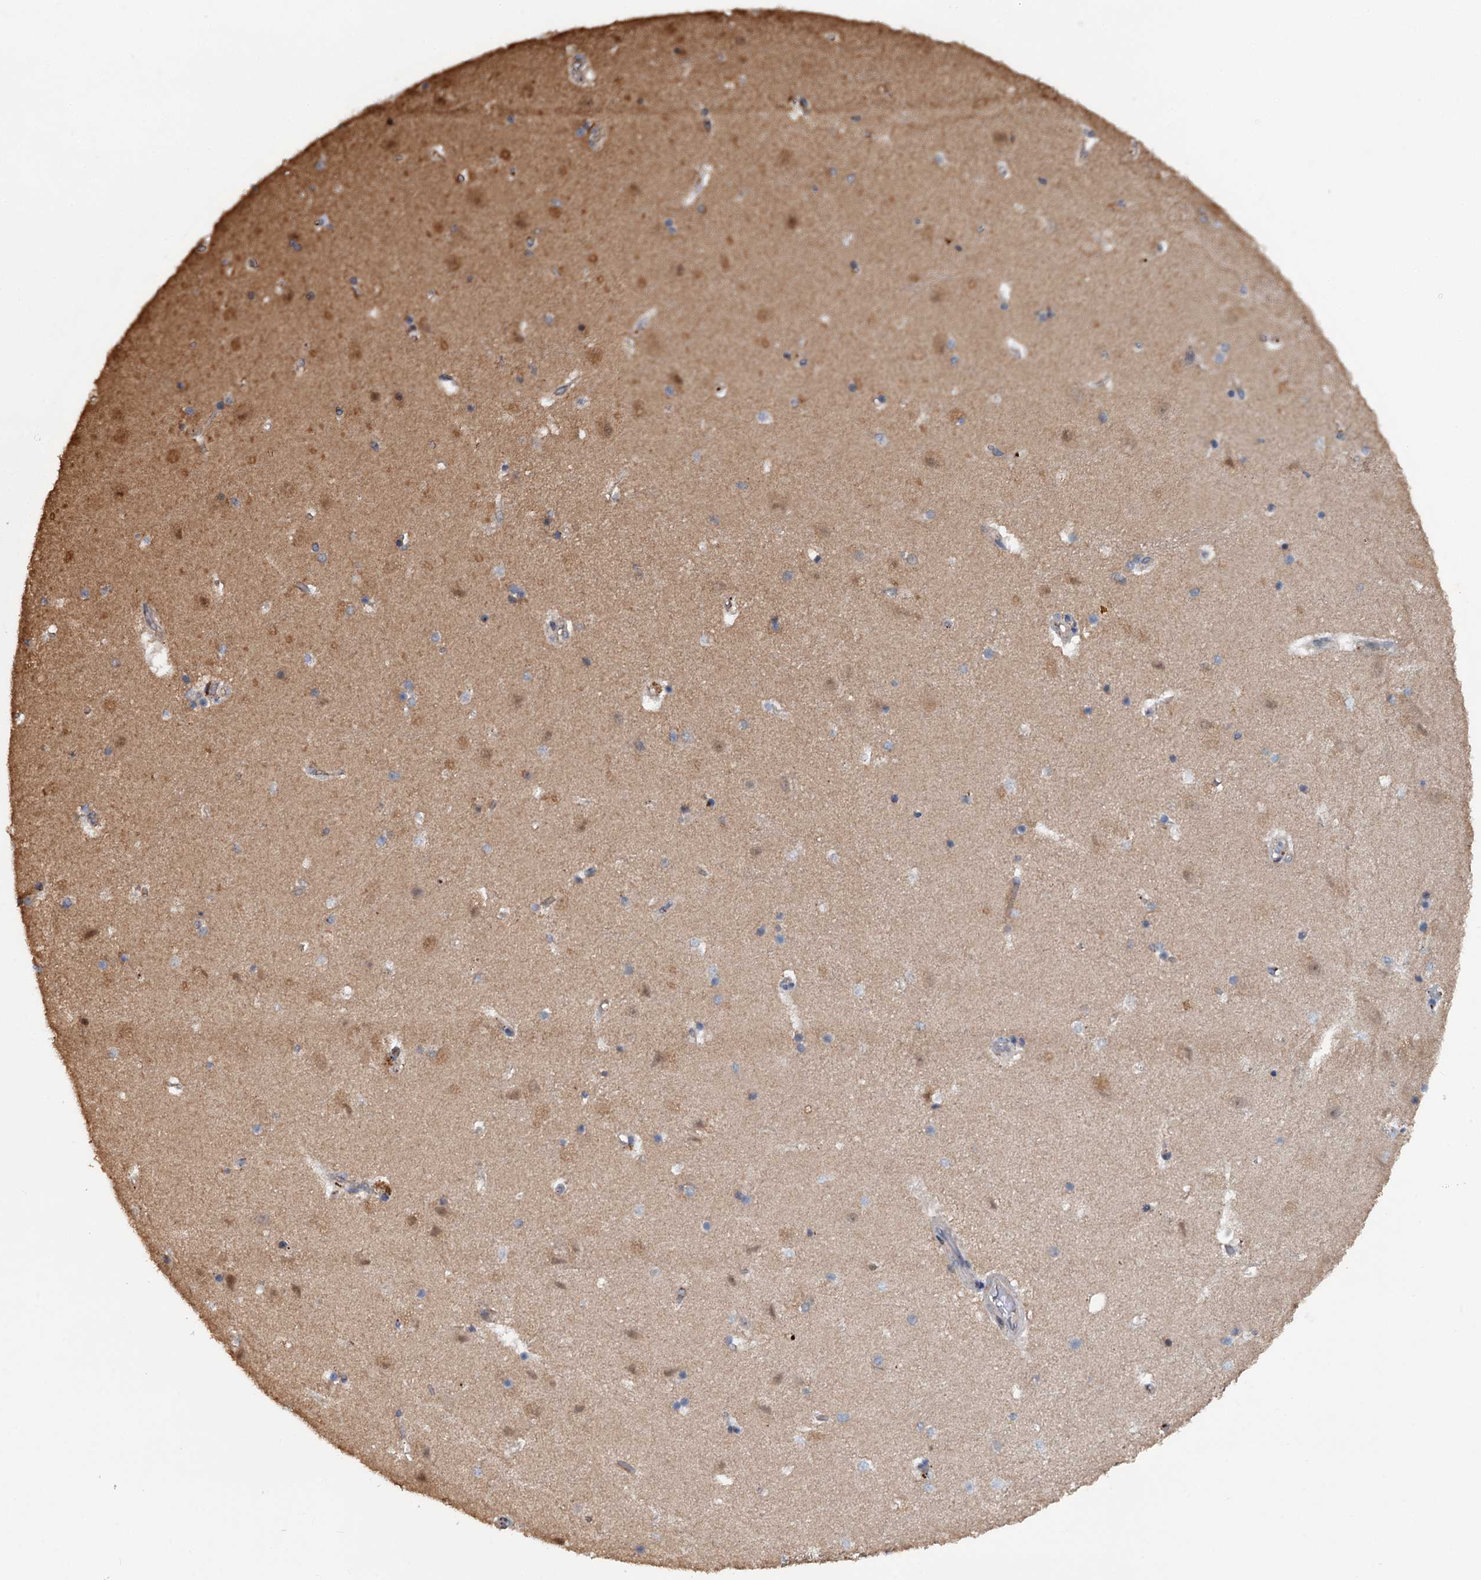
{"staining": {"intensity": "moderate", "quantity": "<25%", "location": "cytoplasmic/membranous"}, "tissue": "hippocampus", "cell_type": "Glial cells", "image_type": "normal", "snomed": [{"axis": "morphology", "description": "Normal tissue, NOS"}, {"axis": "topography", "description": "Hippocampus"}], "caption": "The image reveals immunohistochemical staining of benign hippocampus. There is moderate cytoplasmic/membranous staining is identified in about <25% of glial cells.", "gene": "TEDC1", "patient": {"sex": "female", "age": 52}}